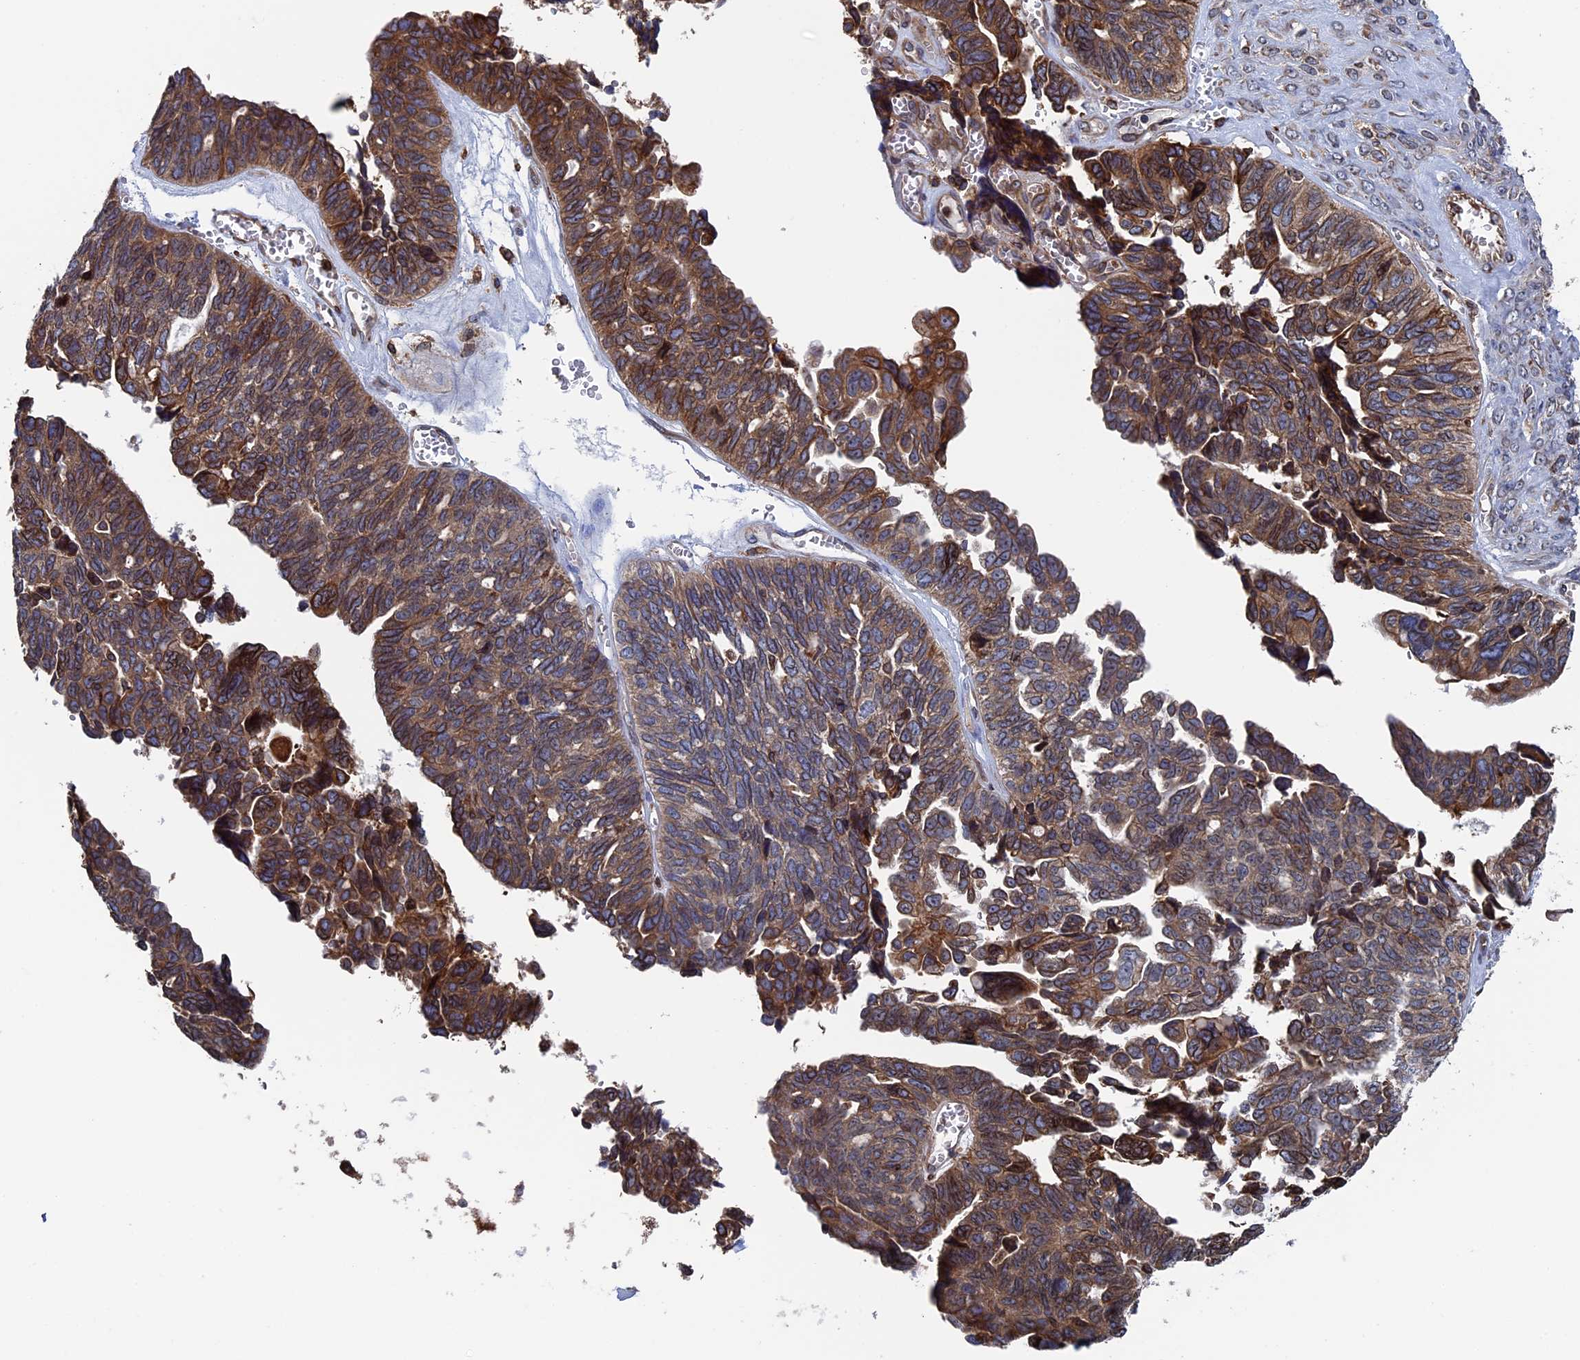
{"staining": {"intensity": "strong", "quantity": ">75%", "location": "cytoplasmic/membranous"}, "tissue": "ovarian cancer", "cell_type": "Tumor cells", "image_type": "cancer", "snomed": [{"axis": "morphology", "description": "Cystadenocarcinoma, serous, NOS"}, {"axis": "topography", "description": "Ovary"}], "caption": "This is an image of IHC staining of ovarian cancer (serous cystadenocarcinoma), which shows strong staining in the cytoplasmic/membranous of tumor cells.", "gene": "RPUSD1", "patient": {"sex": "female", "age": 79}}